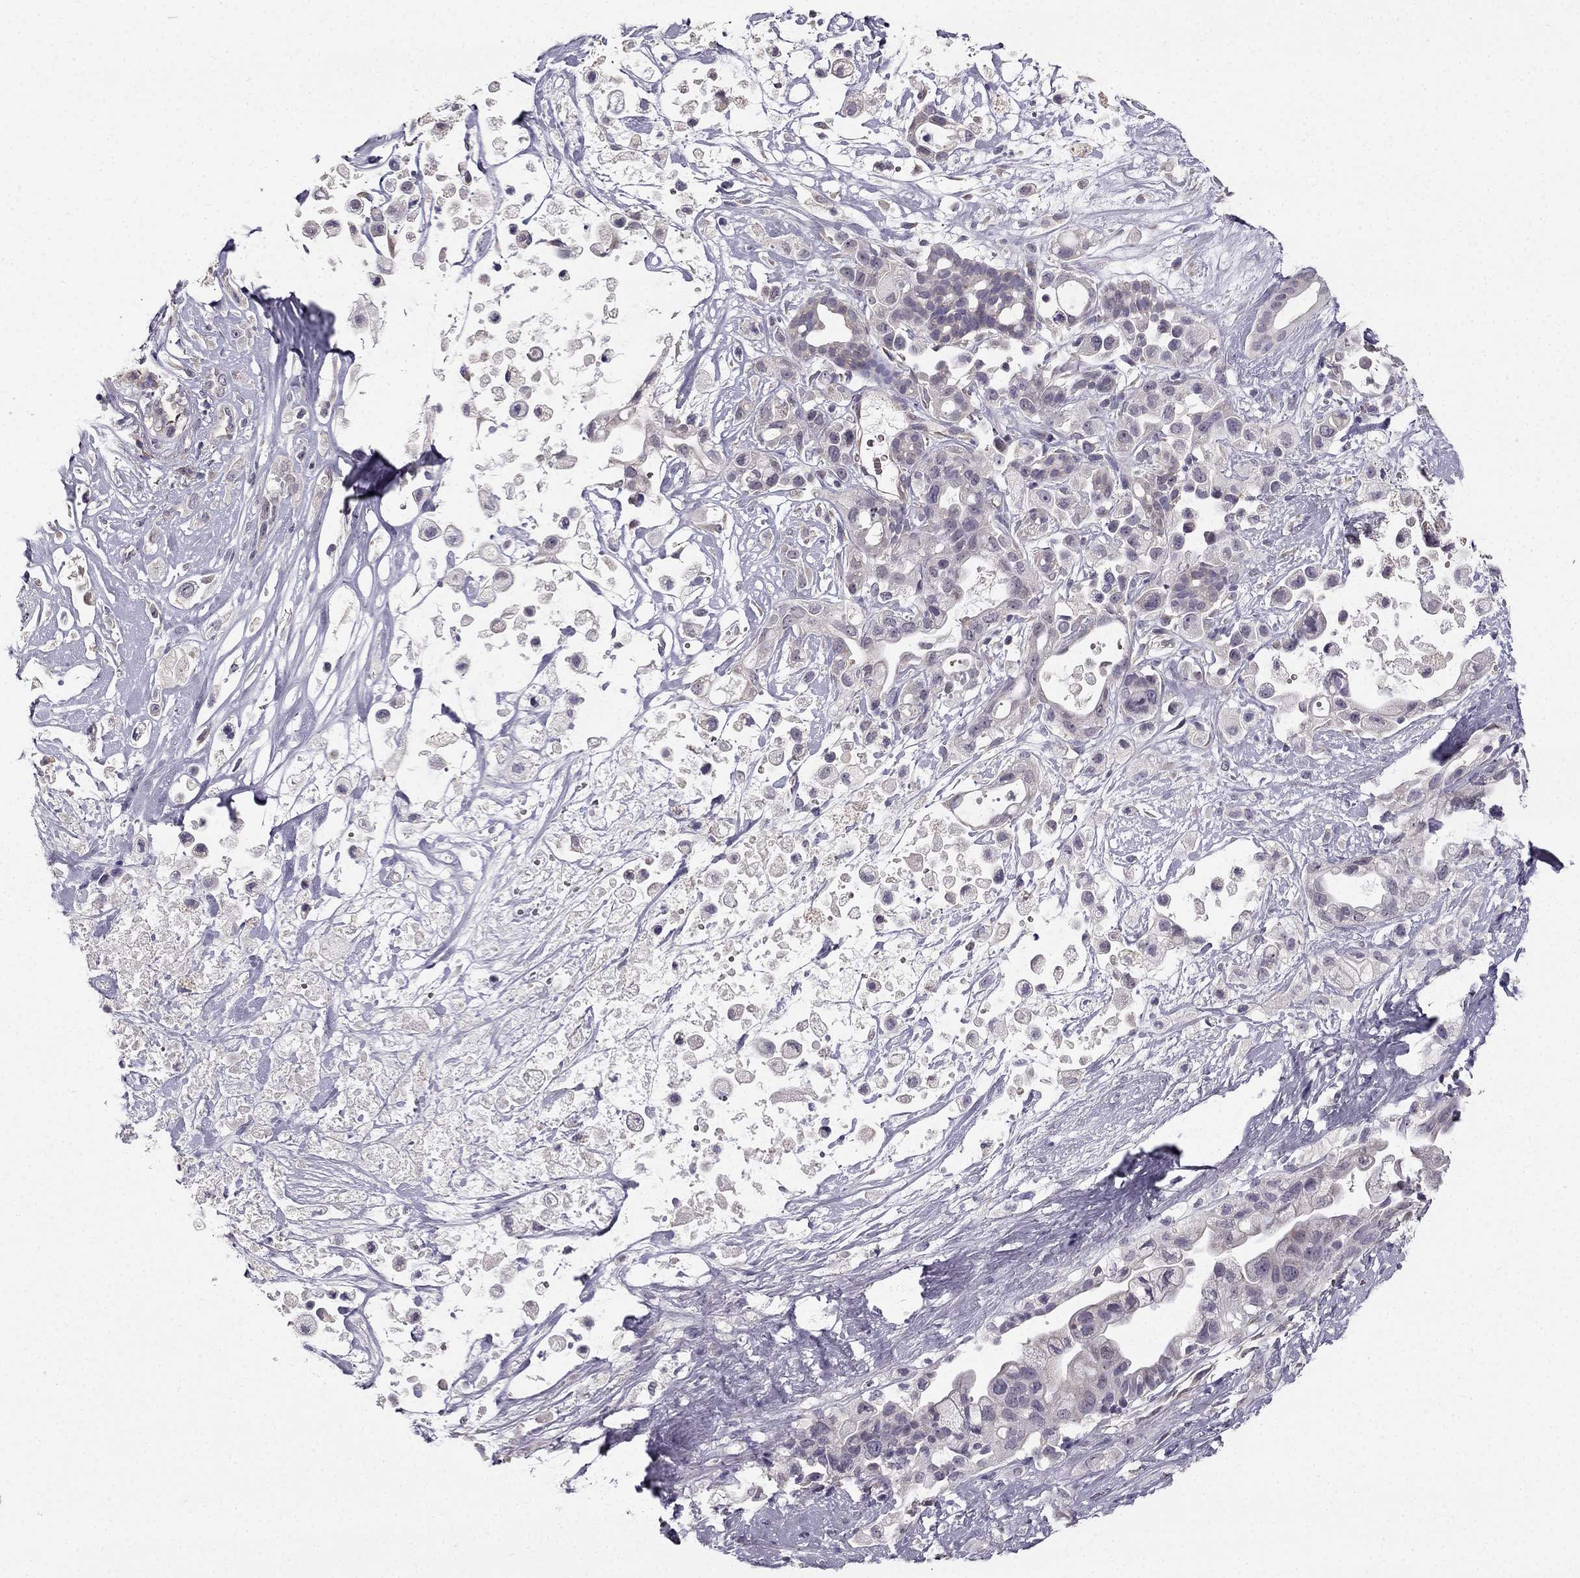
{"staining": {"intensity": "negative", "quantity": "none", "location": "none"}, "tissue": "pancreatic cancer", "cell_type": "Tumor cells", "image_type": "cancer", "snomed": [{"axis": "morphology", "description": "Adenocarcinoma, NOS"}, {"axis": "topography", "description": "Pancreas"}], "caption": "A micrograph of human pancreatic cancer is negative for staining in tumor cells.", "gene": "TSPYL5", "patient": {"sex": "male", "age": 44}}